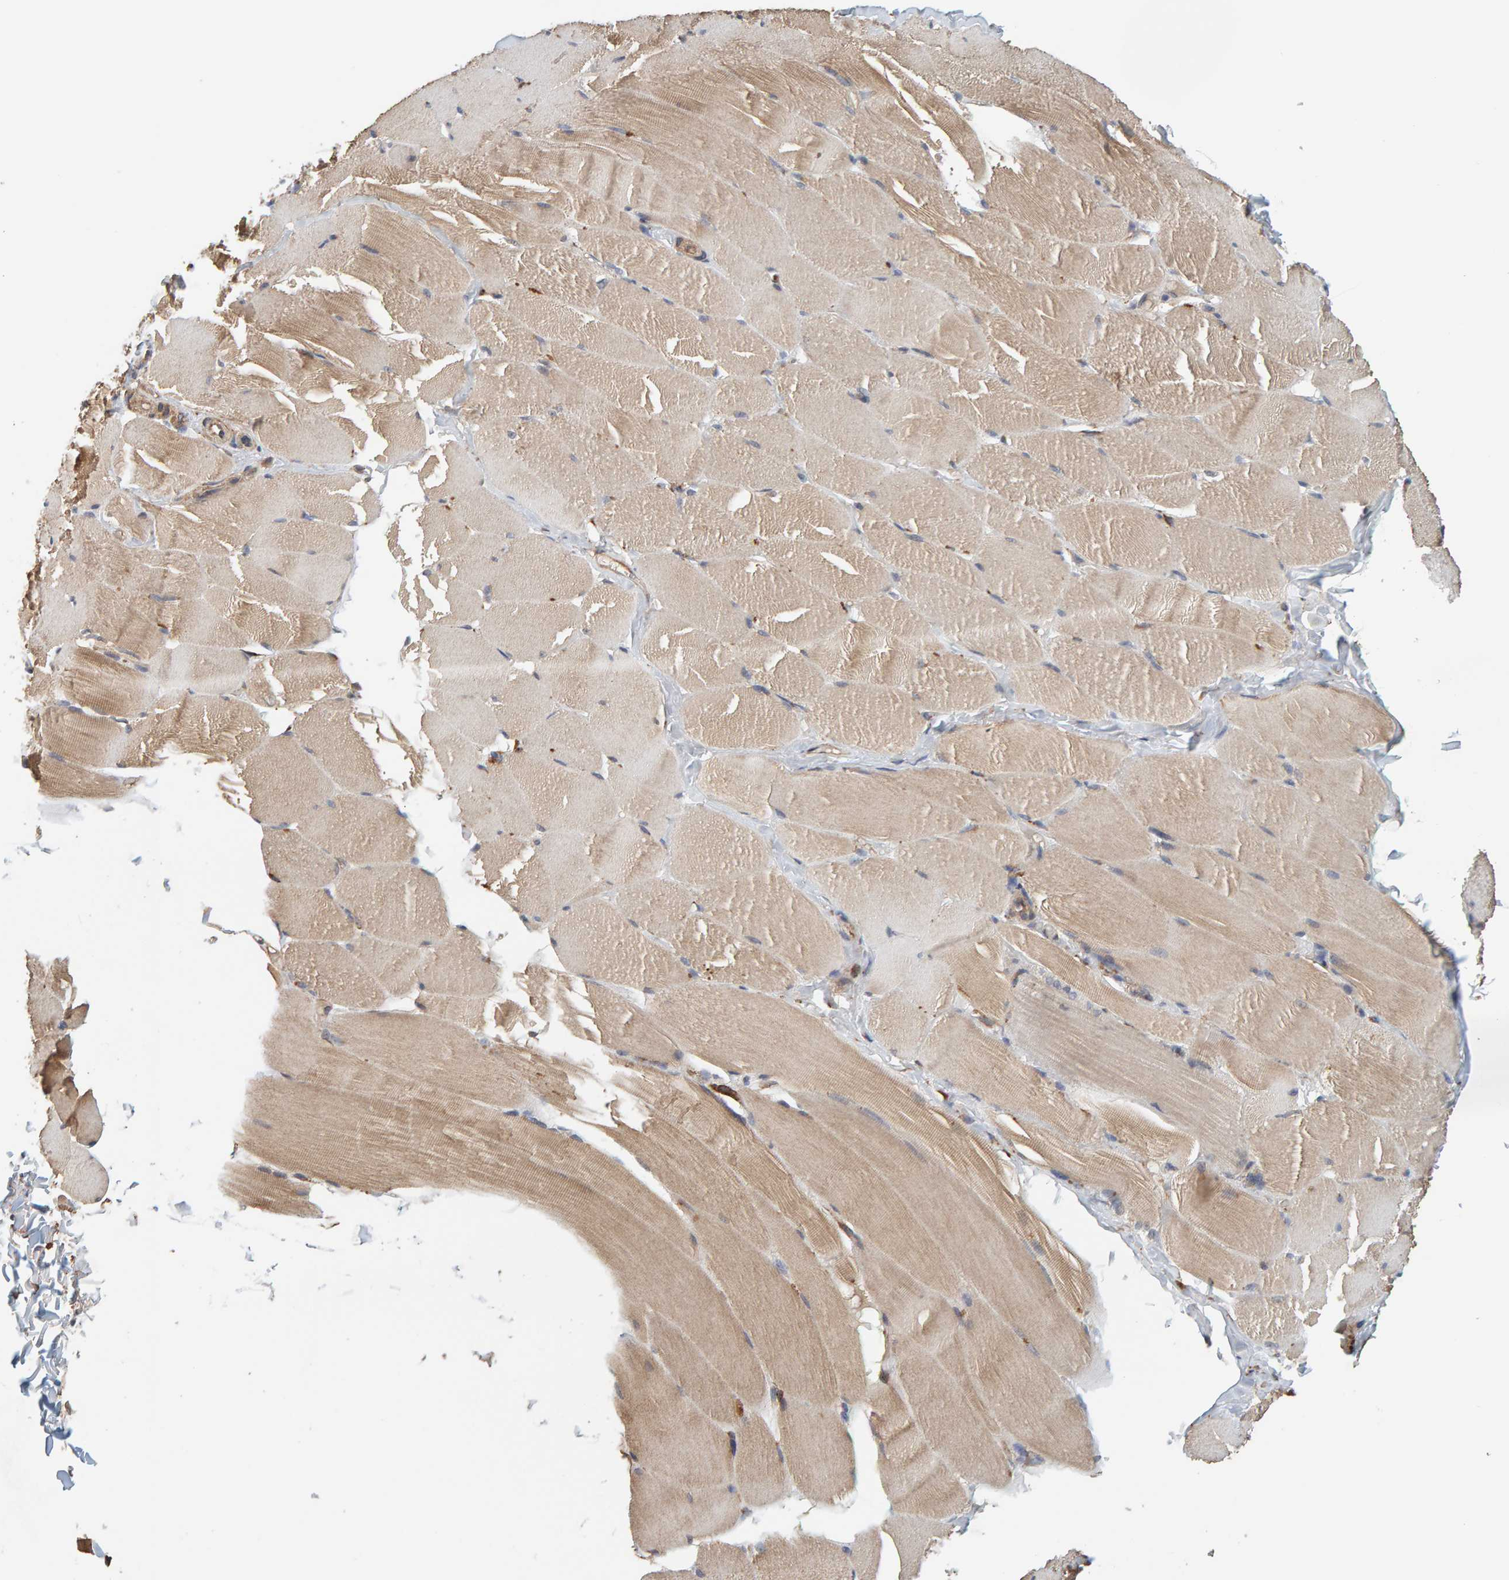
{"staining": {"intensity": "weak", "quantity": ">75%", "location": "cytoplasmic/membranous"}, "tissue": "skeletal muscle", "cell_type": "Myocytes", "image_type": "normal", "snomed": [{"axis": "morphology", "description": "Normal tissue, NOS"}, {"axis": "topography", "description": "Skin"}, {"axis": "topography", "description": "Skeletal muscle"}], "caption": "IHC image of unremarkable skeletal muscle: human skeletal muscle stained using immunohistochemistry (IHC) exhibits low levels of weak protein expression localized specifically in the cytoplasmic/membranous of myocytes, appearing as a cytoplasmic/membranous brown color.", "gene": "PLA2G3", "patient": {"sex": "male", "age": 83}}